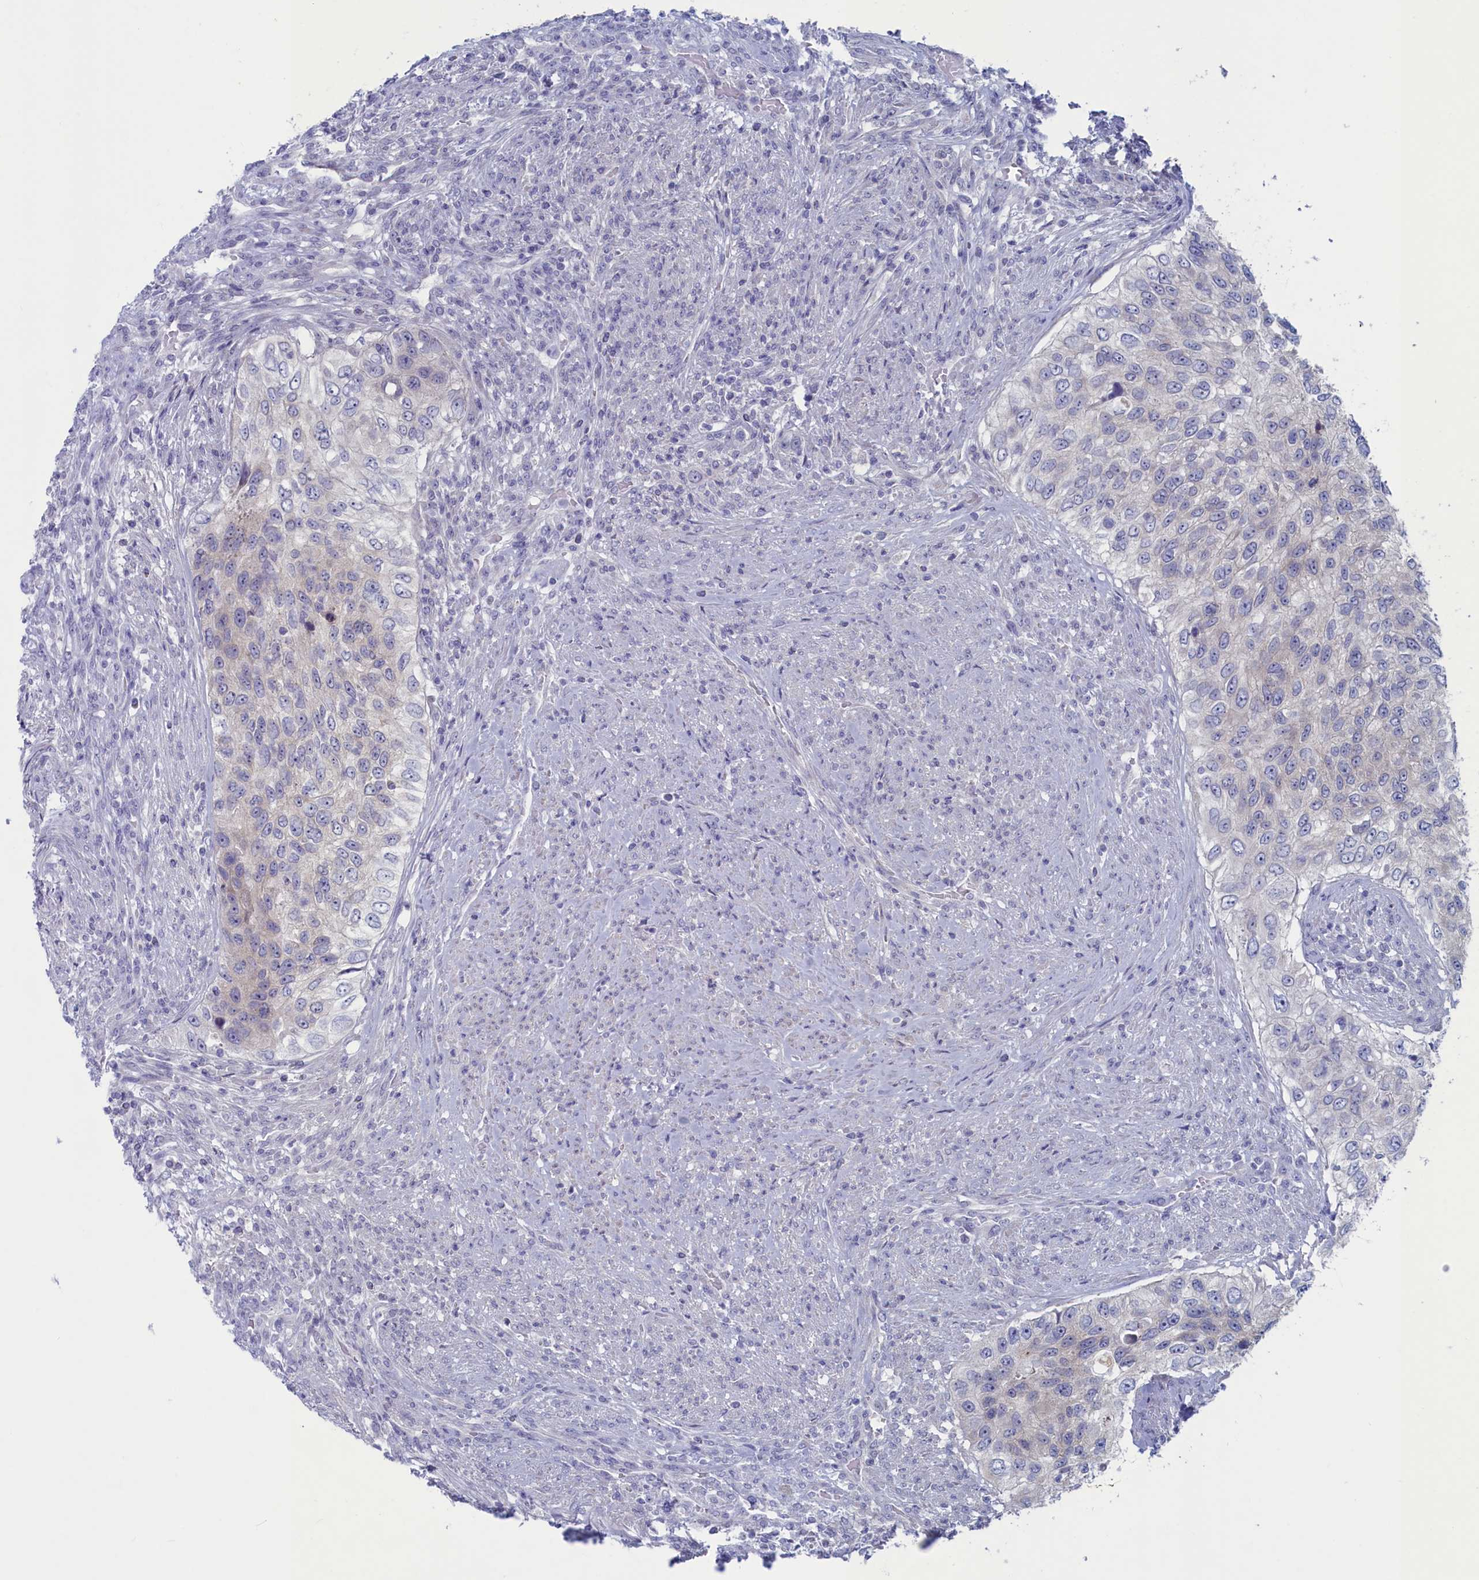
{"staining": {"intensity": "negative", "quantity": "none", "location": "none"}, "tissue": "urothelial cancer", "cell_type": "Tumor cells", "image_type": "cancer", "snomed": [{"axis": "morphology", "description": "Urothelial carcinoma, High grade"}, {"axis": "topography", "description": "Urinary bladder"}], "caption": "The micrograph displays no staining of tumor cells in urothelial cancer. Brightfield microscopy of immunohistochemistry (IHC) stained with DAB (3,3'-diaminobenzidine) (brown) and hematoxylin (blue), captured at high magnification.", "gene": "WDR76", "patient": {"sex": "female", "age": 60}}